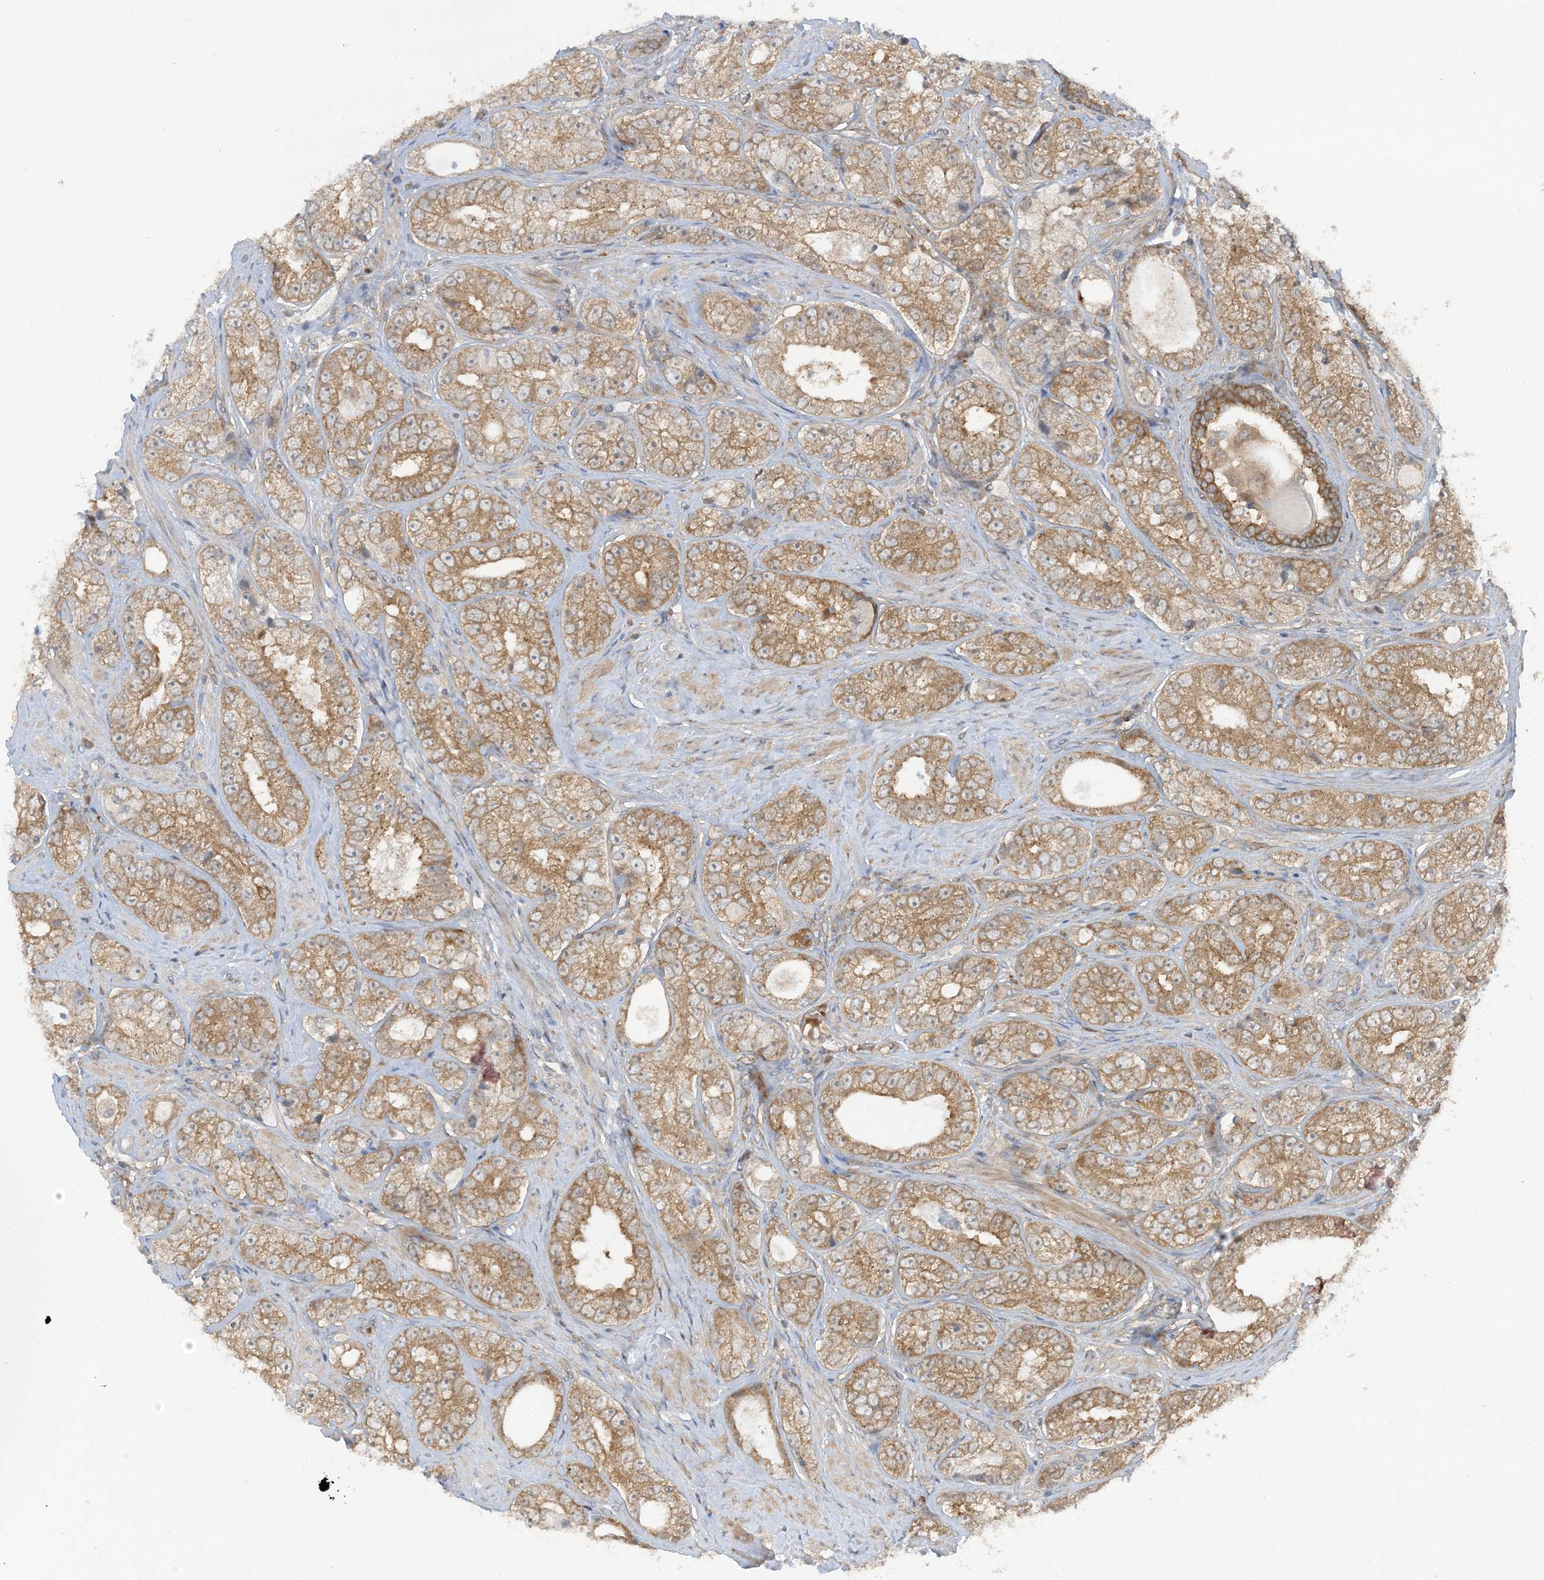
{"staining": {"intensity": "moderate", "quantity": ">75%", "location": "cytoplasmic/membranous"}, "tissue": "prostate cancer", "cell_type": "Tumor cells", "image_type": "cancer", "snomed": [{"axis": "morphology", "description": "Adenocarcinoma, High grade"}, {"axis": "topography", "description": "Prostate"}], "caption": "High-power microscopy captured an immunohistochemistry (IHC) image of prostate cancer (adenocarcinoma (high-grade)), revealing moderate cytoplasmic/membranous staining in about >75% of tumor cells.", "gene": "STAM2", "patient": {"sex": "male", "age": 56}}